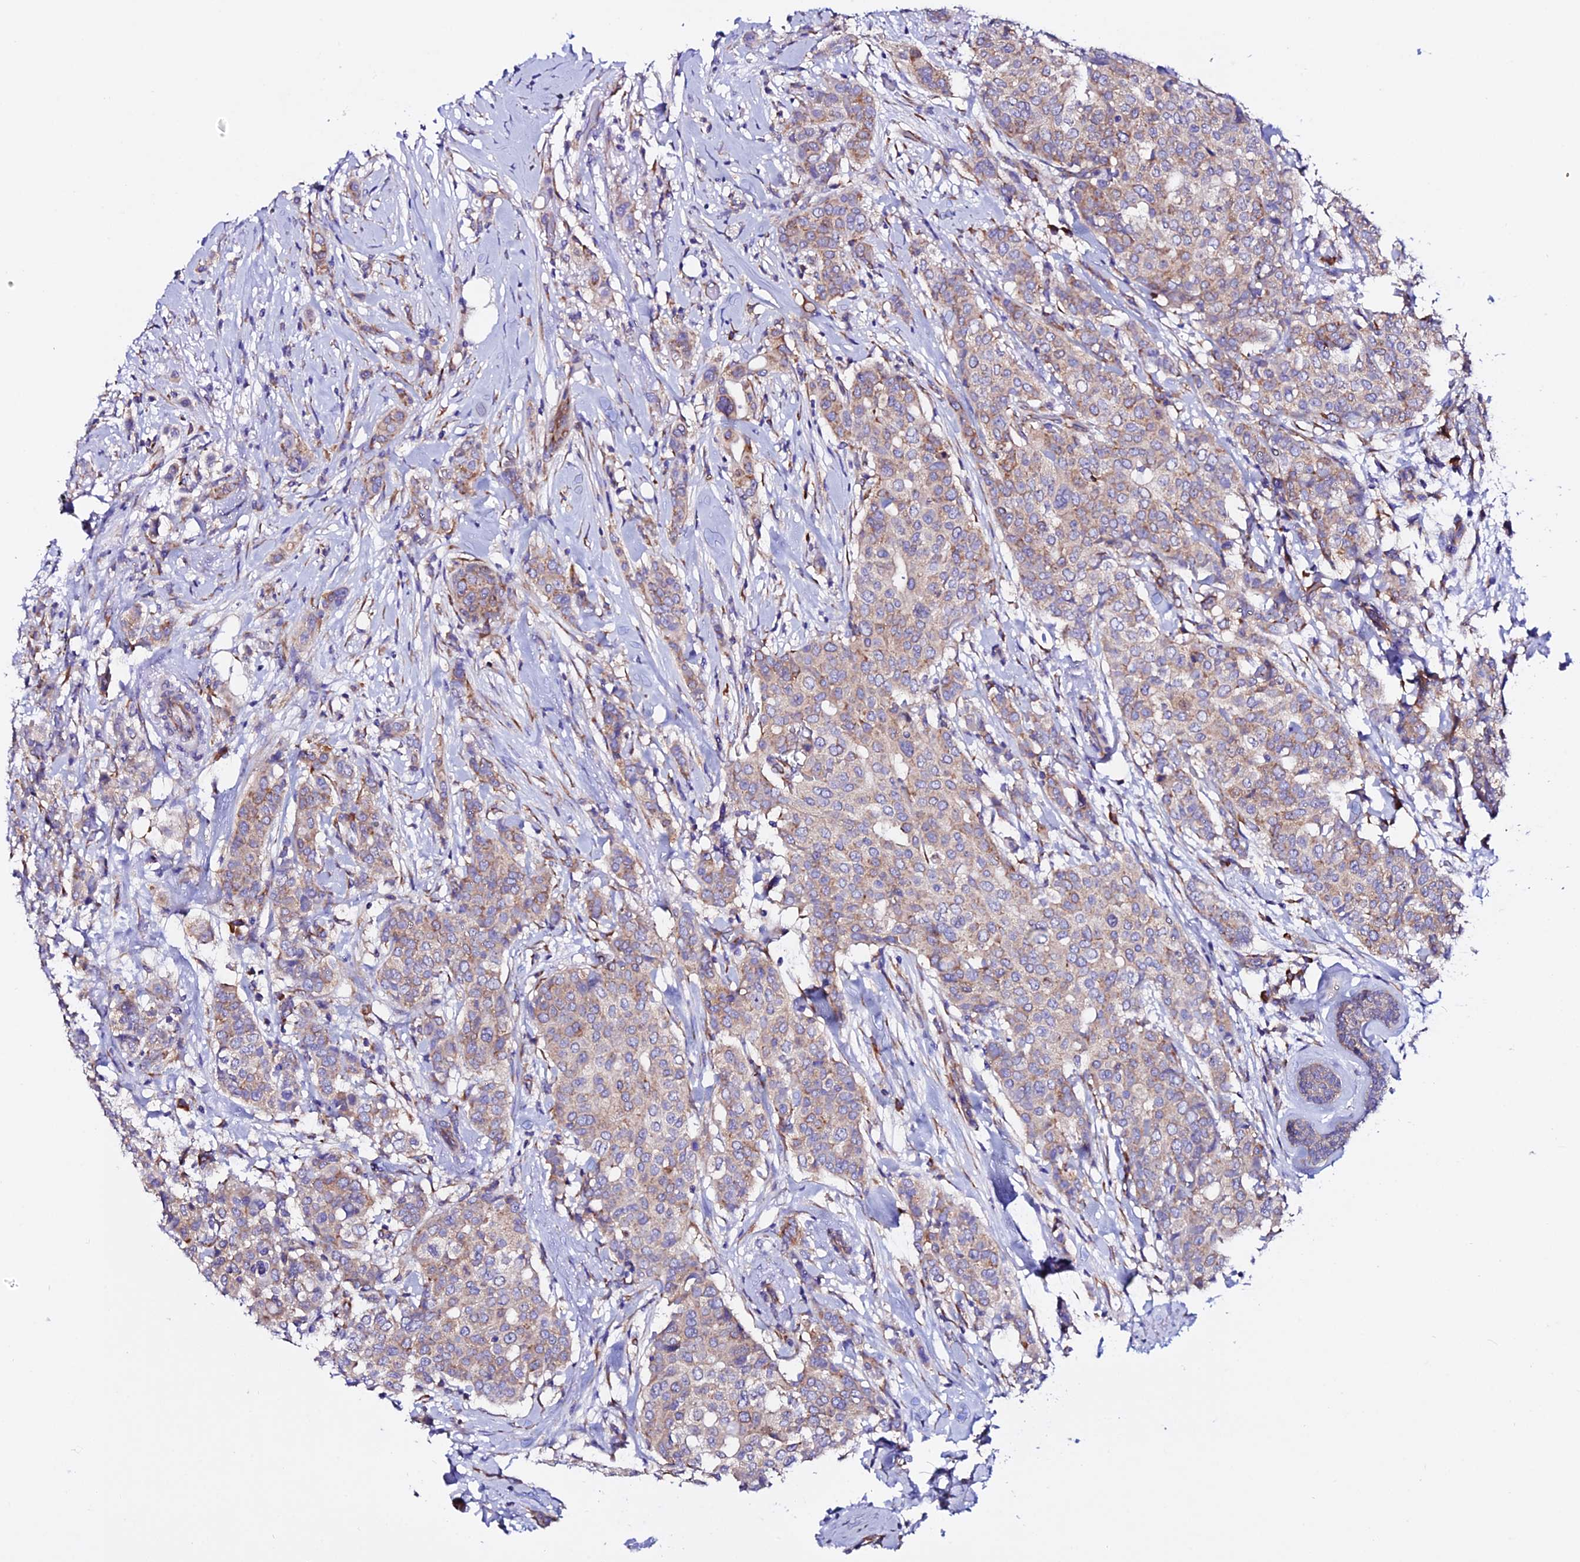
{"staining": {"intensity": "moderate", "quantity": "25%-75%", "location": "cytoplasmic/membranous"}, "tissue": "breast cancer", "cell_type": "Tumor cells", "image_type": "cancer", "snomed": [{"axis": "morphology", "description": "Lobular carcinoma"}, {"axis": "topography", "description": "Breast"}], "caption": "The immunohistochemical stain shows moderate cytoplasmic/membranous expression in tumor cells of lobular carcinoma (breast) tissue.", "gene": "EEF1G", "patient": {"sex": "female", "age": 51}}